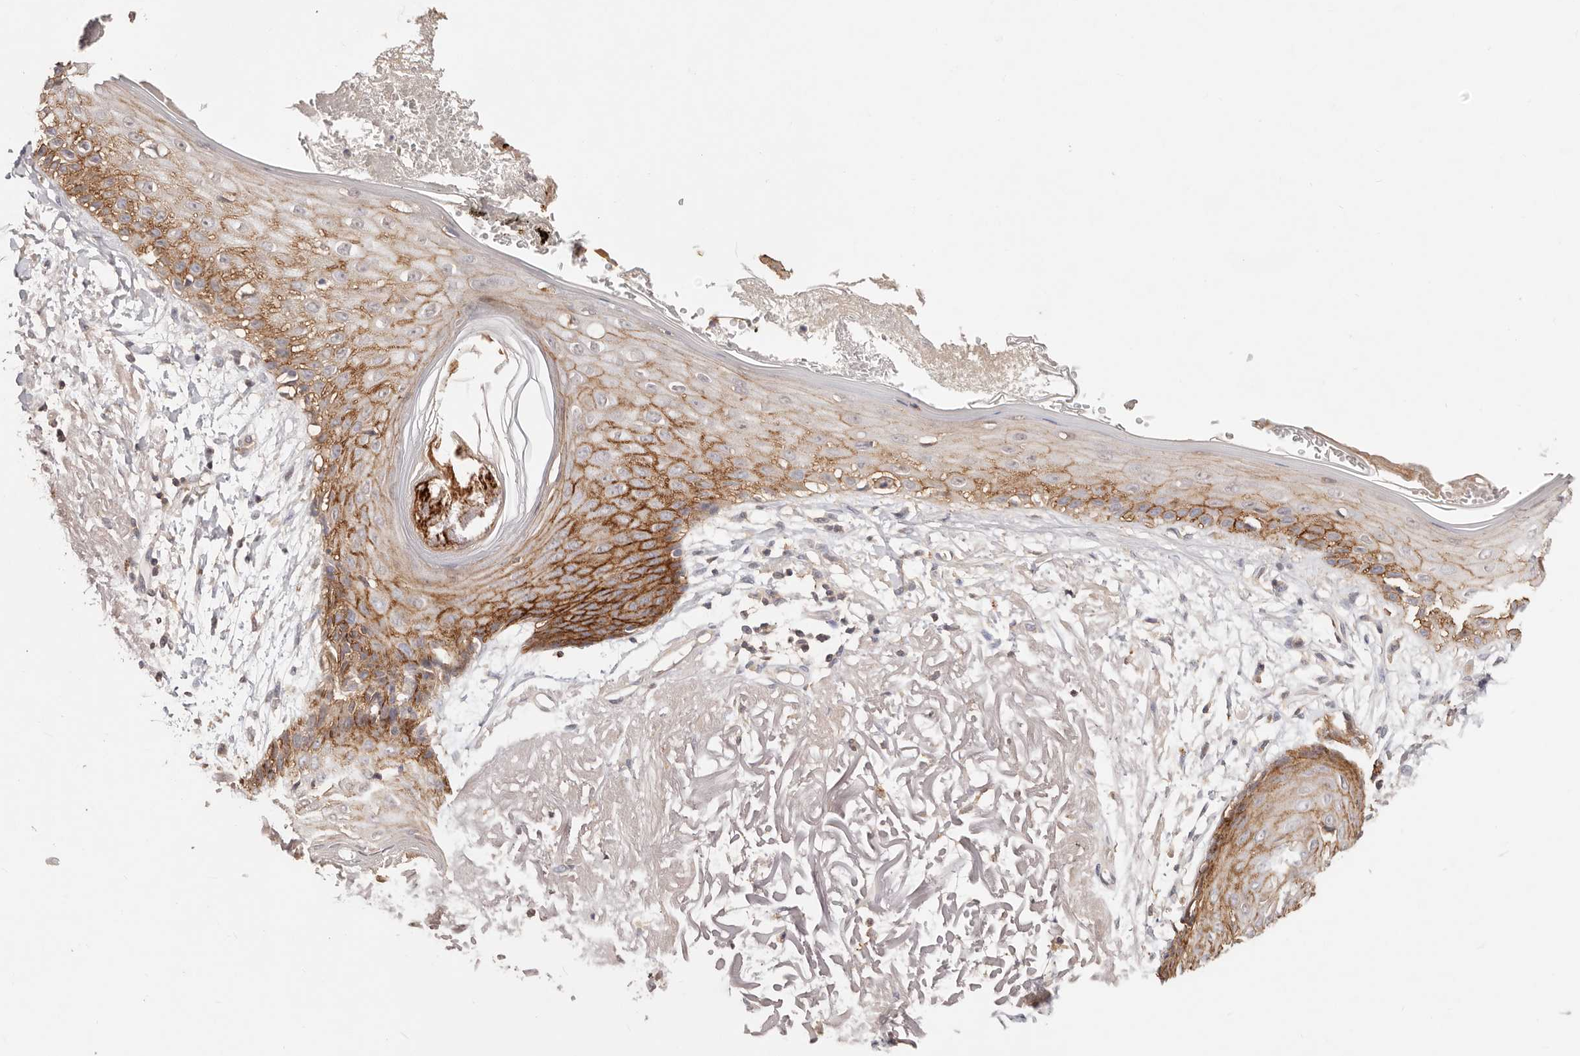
{"staining": {"intensity": "weak", "quantity": "25%-75%", "location": "cytoplasmic/membranous"}, "tissue": "skin", "cell_type": "Fibroblasts", "image_type": "normal", "snomed": [{"axis": "morphology", "description": "Normal tissue, NOS"}, {"axis": "topography", "description": "Skin"}, {"axis": "topography", "description": "Skeletal muscle"}], "caption": "Skin stained with a brown dye reveals weak cytoplasmic/membranous positive staining in about 25%-75% of fibroblasts.", "gene": "CXADR", "patient": {"sex": "male", "age": 83}}